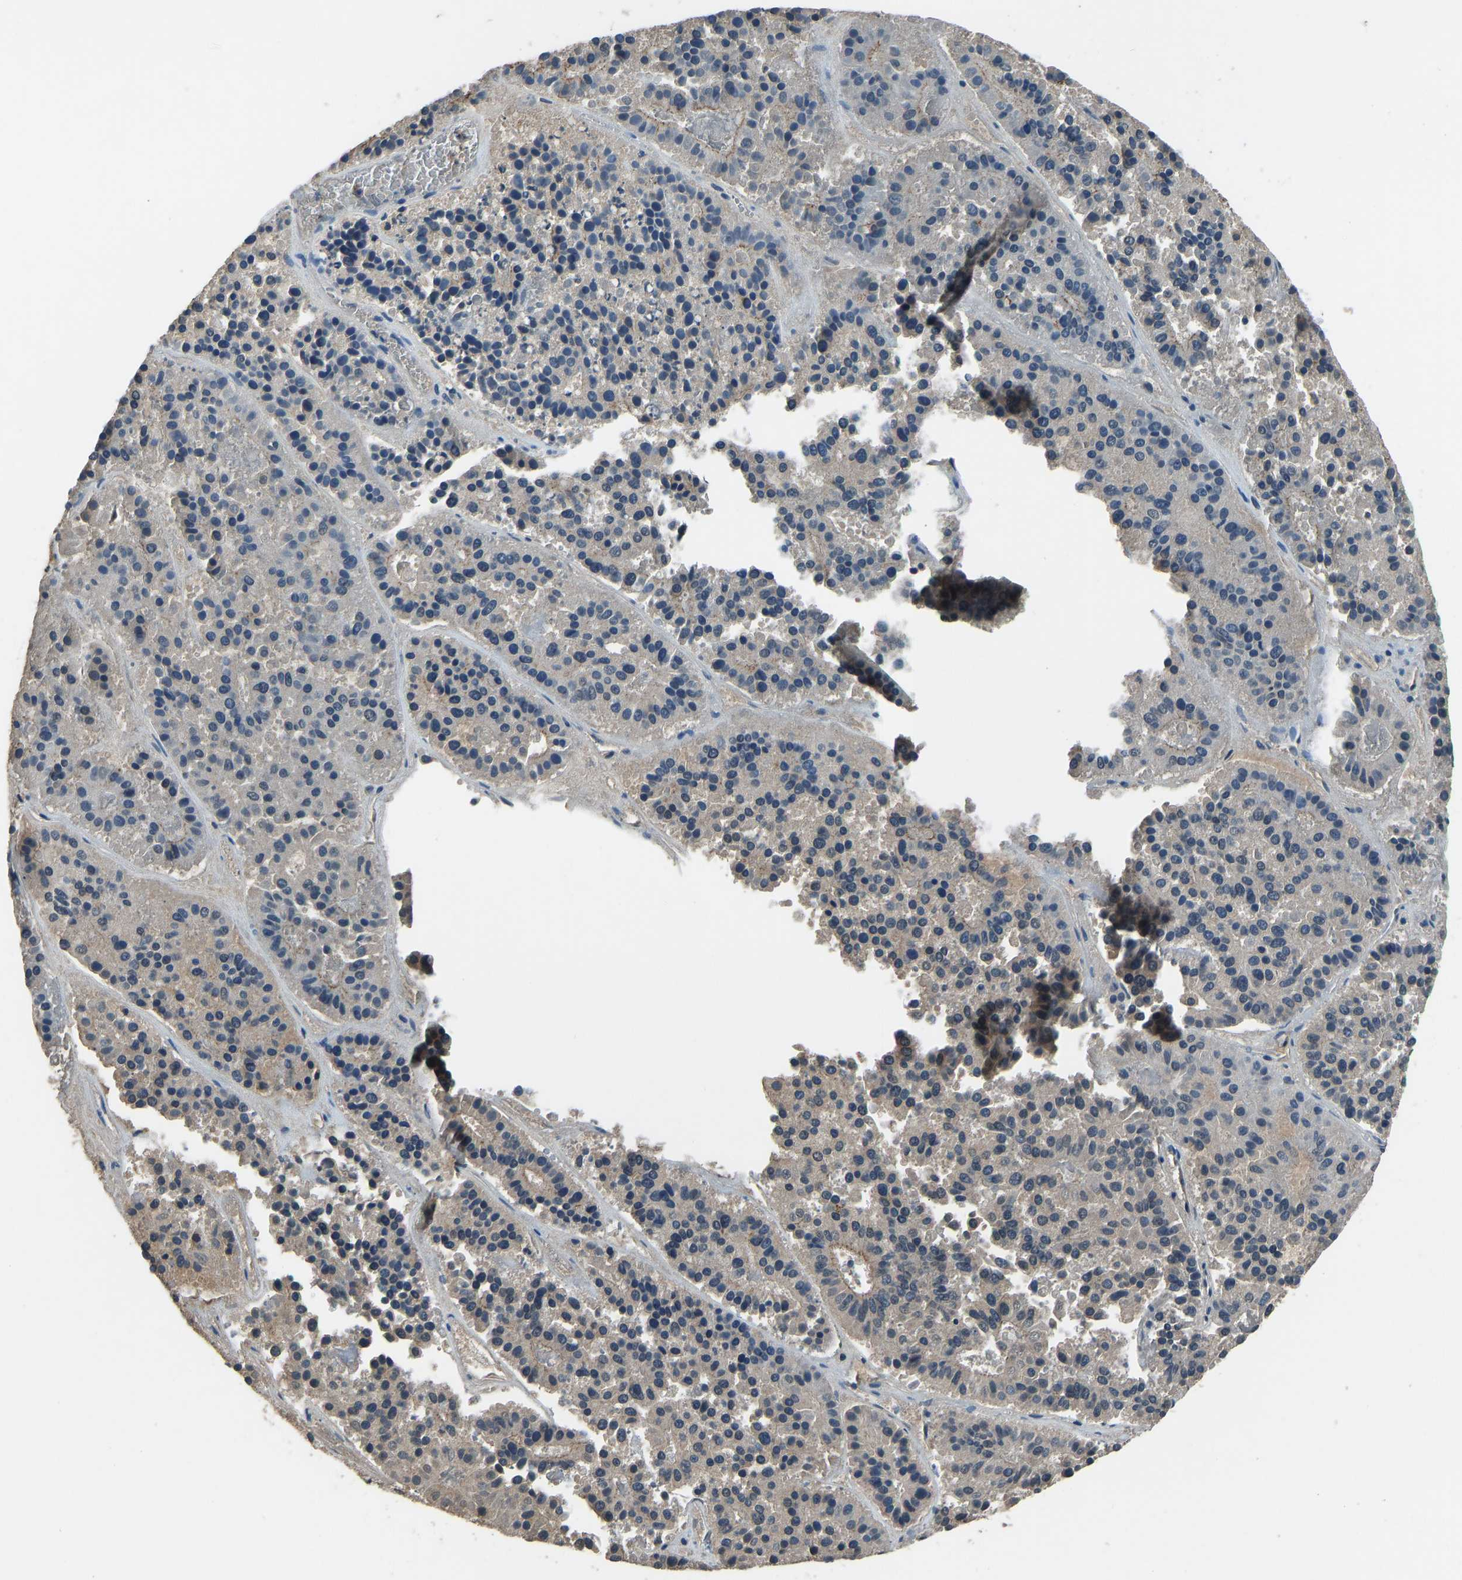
{"staining": {"intensity": "negative", "quantity": "none", "location": "none"}, "tissue": "pancreatic cancer", "cell_type": "Tumor cells", "image_type": "cancer", "snomed": [{"axis": "morphology", "description": "Adenocarcinoma, NOS"}, {"axis": "topography", "description": "Pancreas"}], "caption": "Tumor cells are negative for protein expression in human pancreatic cancer. (Brightfield microscopy of DAB (3,3'-diaminobenzidine) IHC at high magnification).", "gene": "TOX4", "patient": {"sex": "male", "age": 50}}